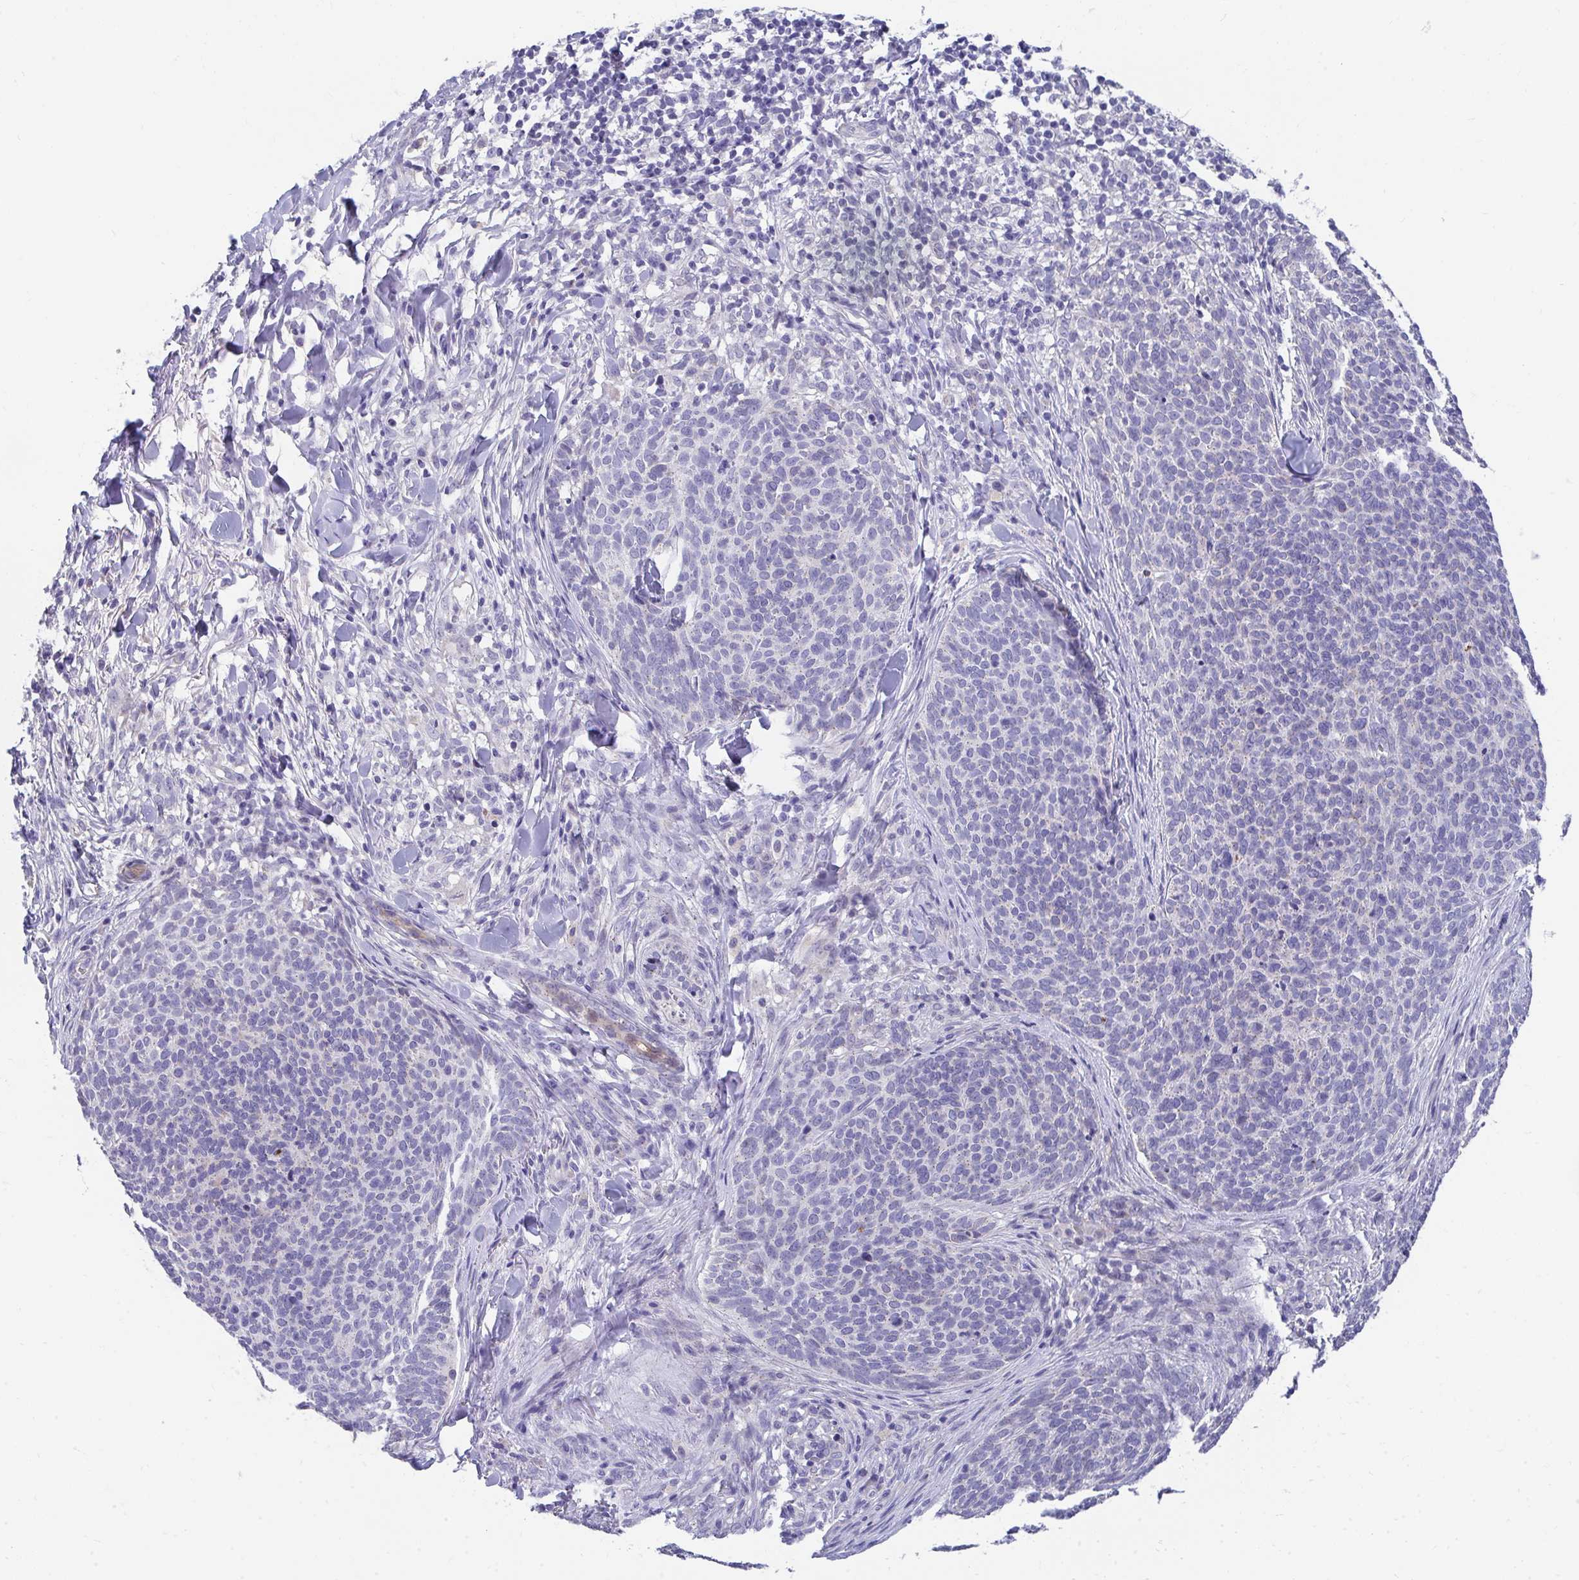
{"staining": {"intensity": "negative", "quantity": "none", "location": "none"}, "tissue": "skin cancer", "cell_type": "Tumor cells", "image_type": "cancer", "snomed": [{"axis": "morphology", "description": "Basal cell carcinoma"}, {"axis": "topography", "description": "Skin"}, {"axis": "topography", "description": "Skin of face"}], "caption": "DAB (3,3'-diaminobenzidine) immunohistochemical staining of human skin cancer (basal cell carcinoma) shows no significant positivity in tumor cells.", "gene": "TMPRSS2", "patient": {"sex": "male", "age": 56}}